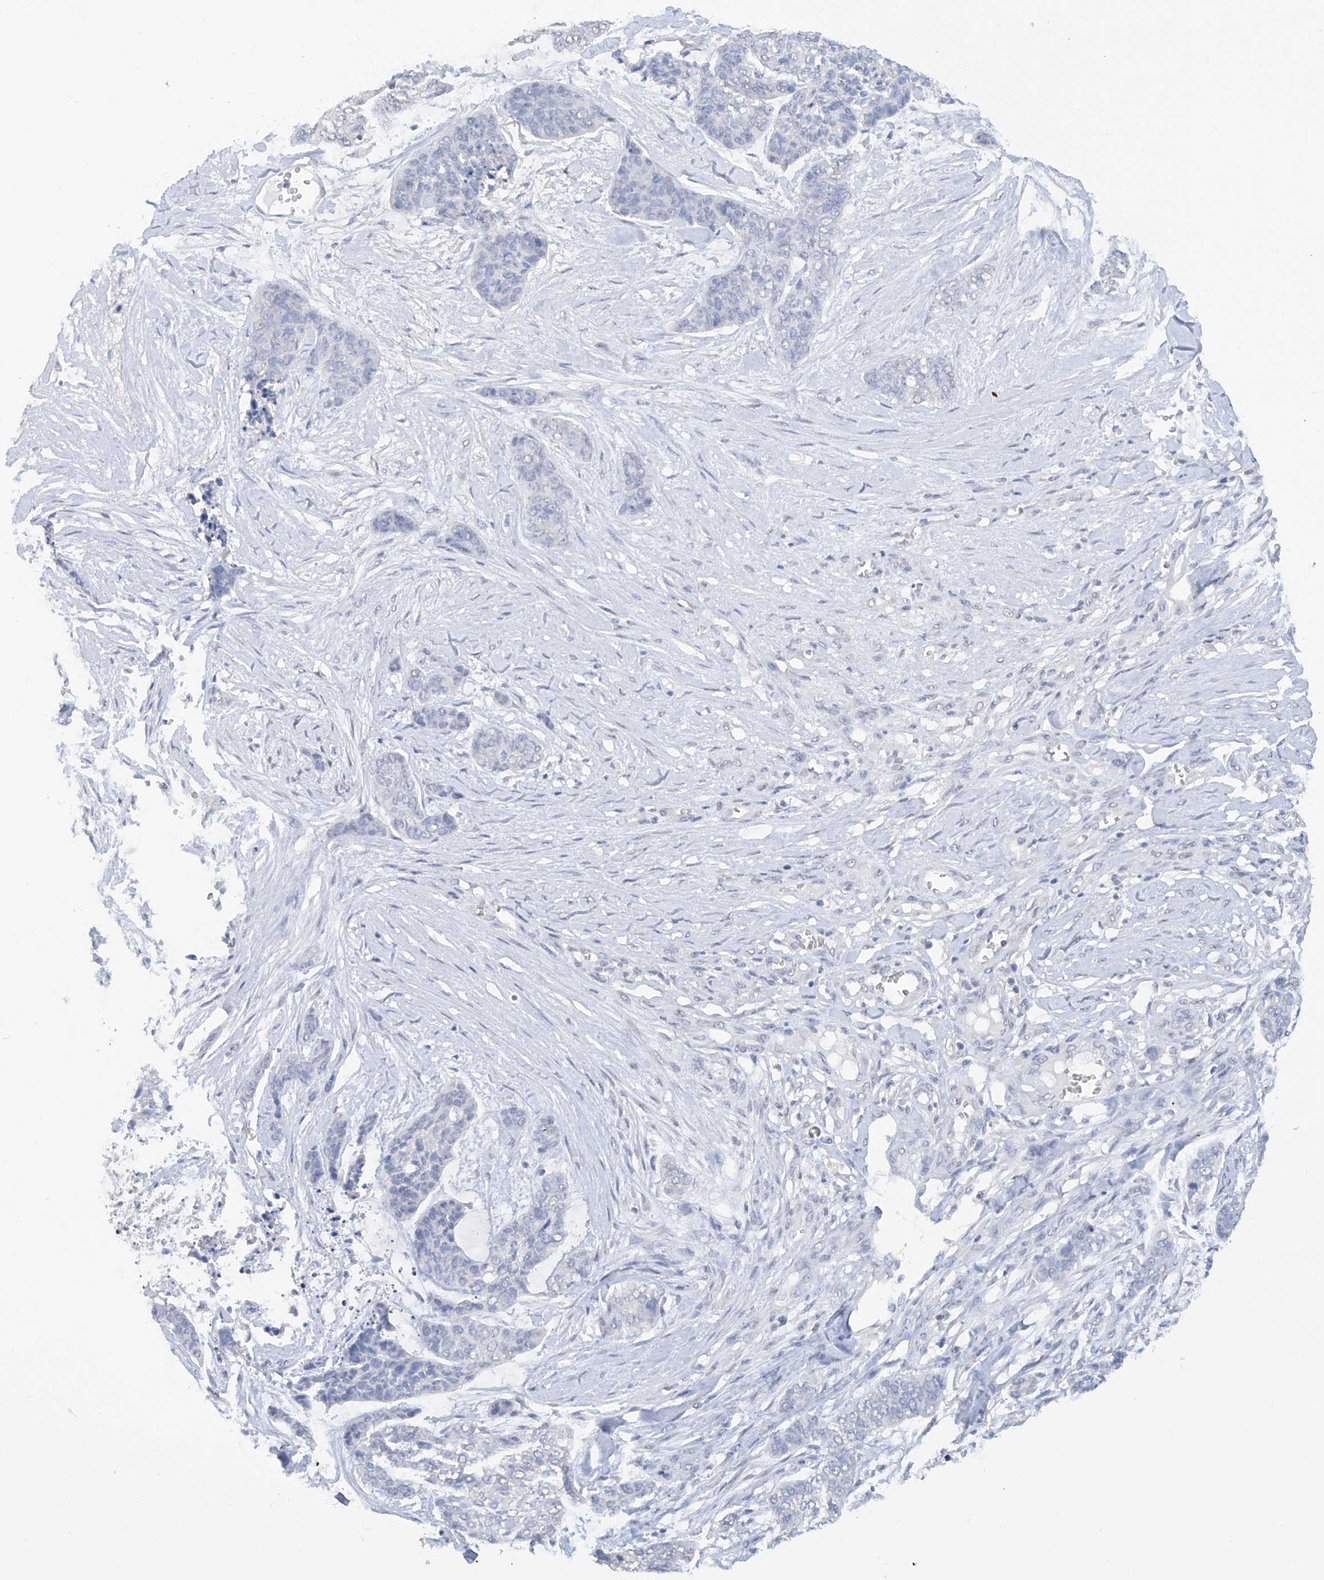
{"staining": {"intensity": "negative", "quantity": "none", "location": "none"}, "tissue": "skin cancer", "cell_type": "Tumor cells", "image_type": "cancer", "snomed": [{"axis": "morphology", "description": "Basal cell carcinoma"}, {"axis": "topography", "description": "Skin"}], "caption": "Protein analysis of basal cell carcinoma (skin) shows no significant positivity in tumor cells.", "gene": "HAS3", "patient": {"sex": "female", "age": 64}}